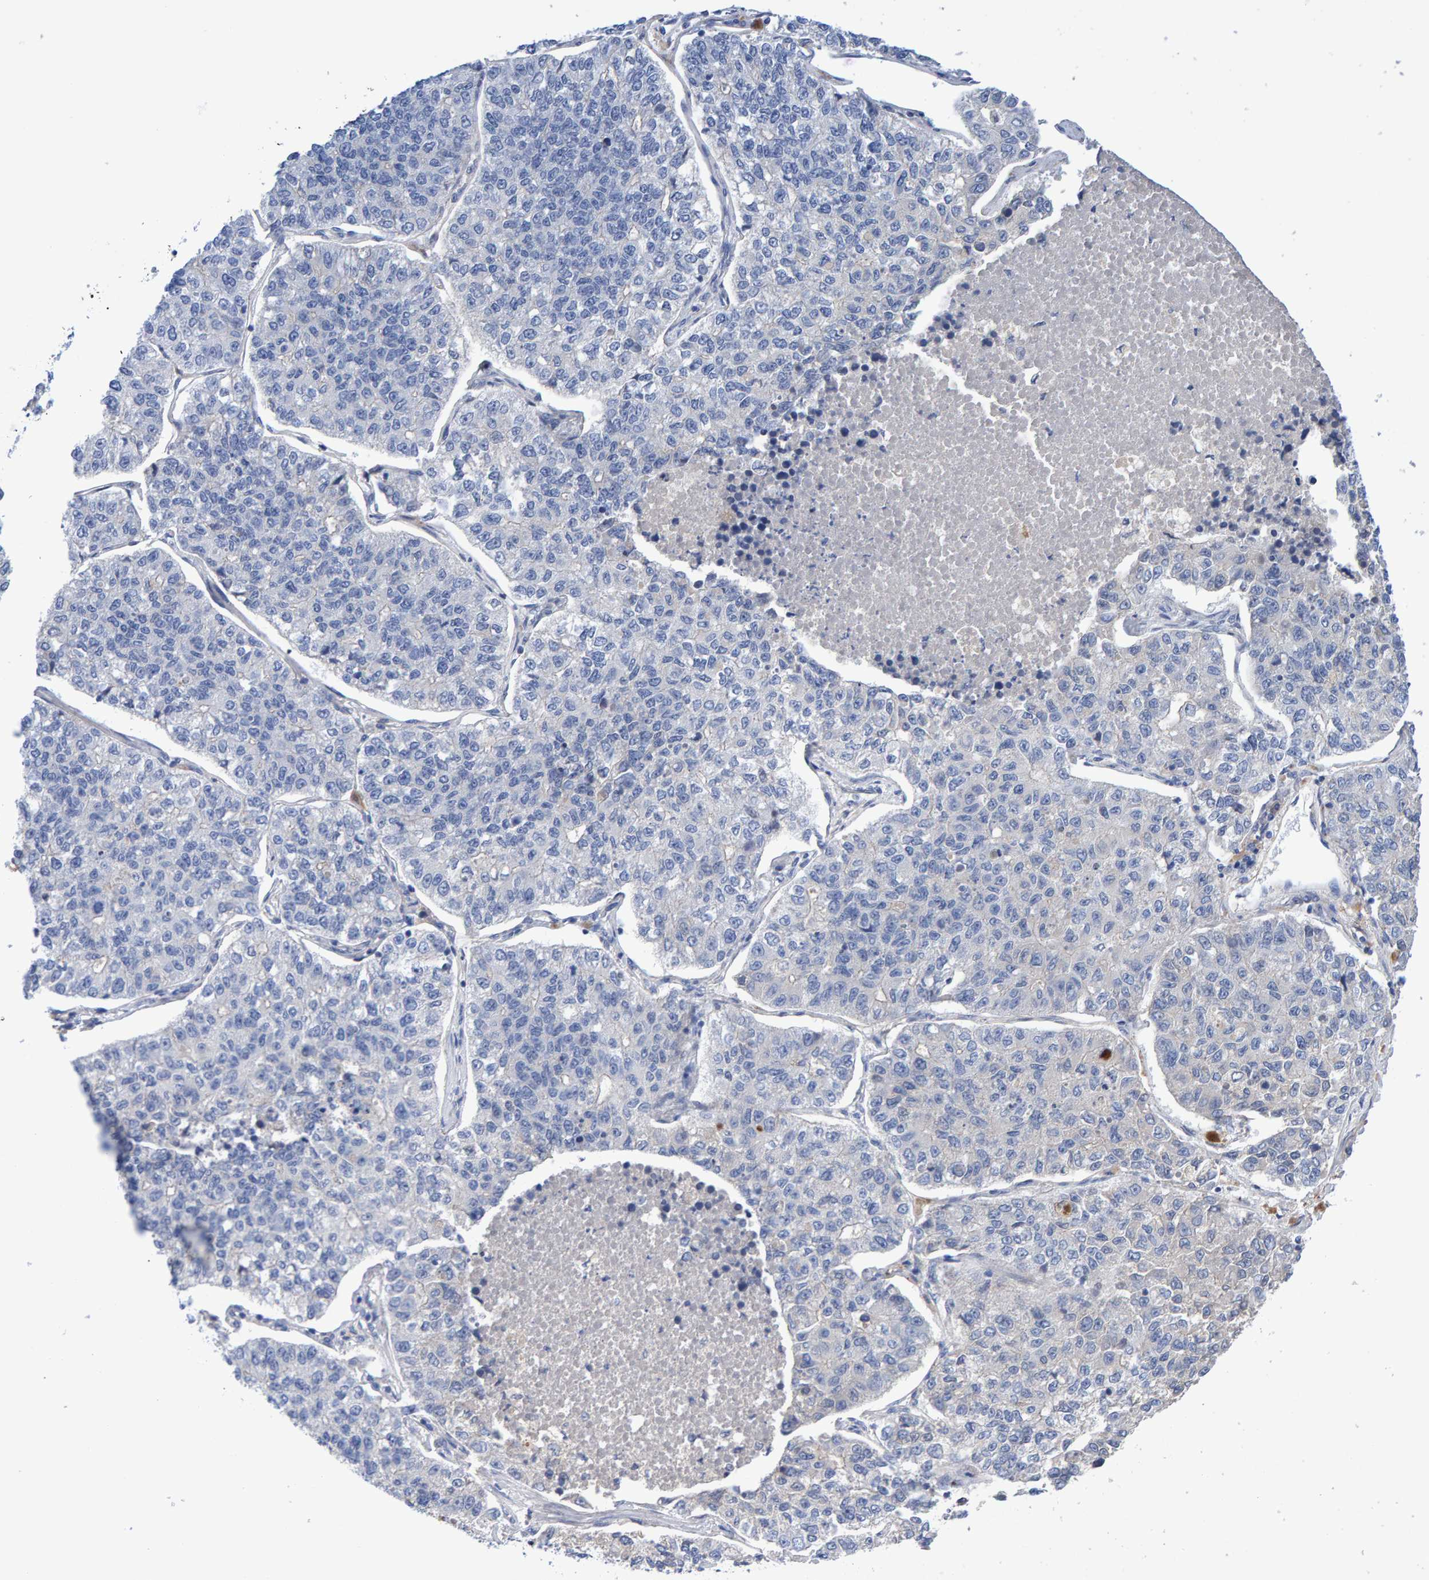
{"staining": {"intensity": "negative", "quantity": "none", "location": "none"}, "tissue": "lung cancer", "cell_type": "Tumor cells", "image_type": "cancer", "snomed": [{"axis": "morphology", "description": "Adenocarcinoma, NOS"}, {"axis": "topography", "description": "Lung"}], "caption": "An immunohistochemistry (IHC) image of lung cancer is shown. There is no staining in tumor cells of lung cancer.", "gene": "EFR3A", "patient": {"sex": "male", "age": 49}}